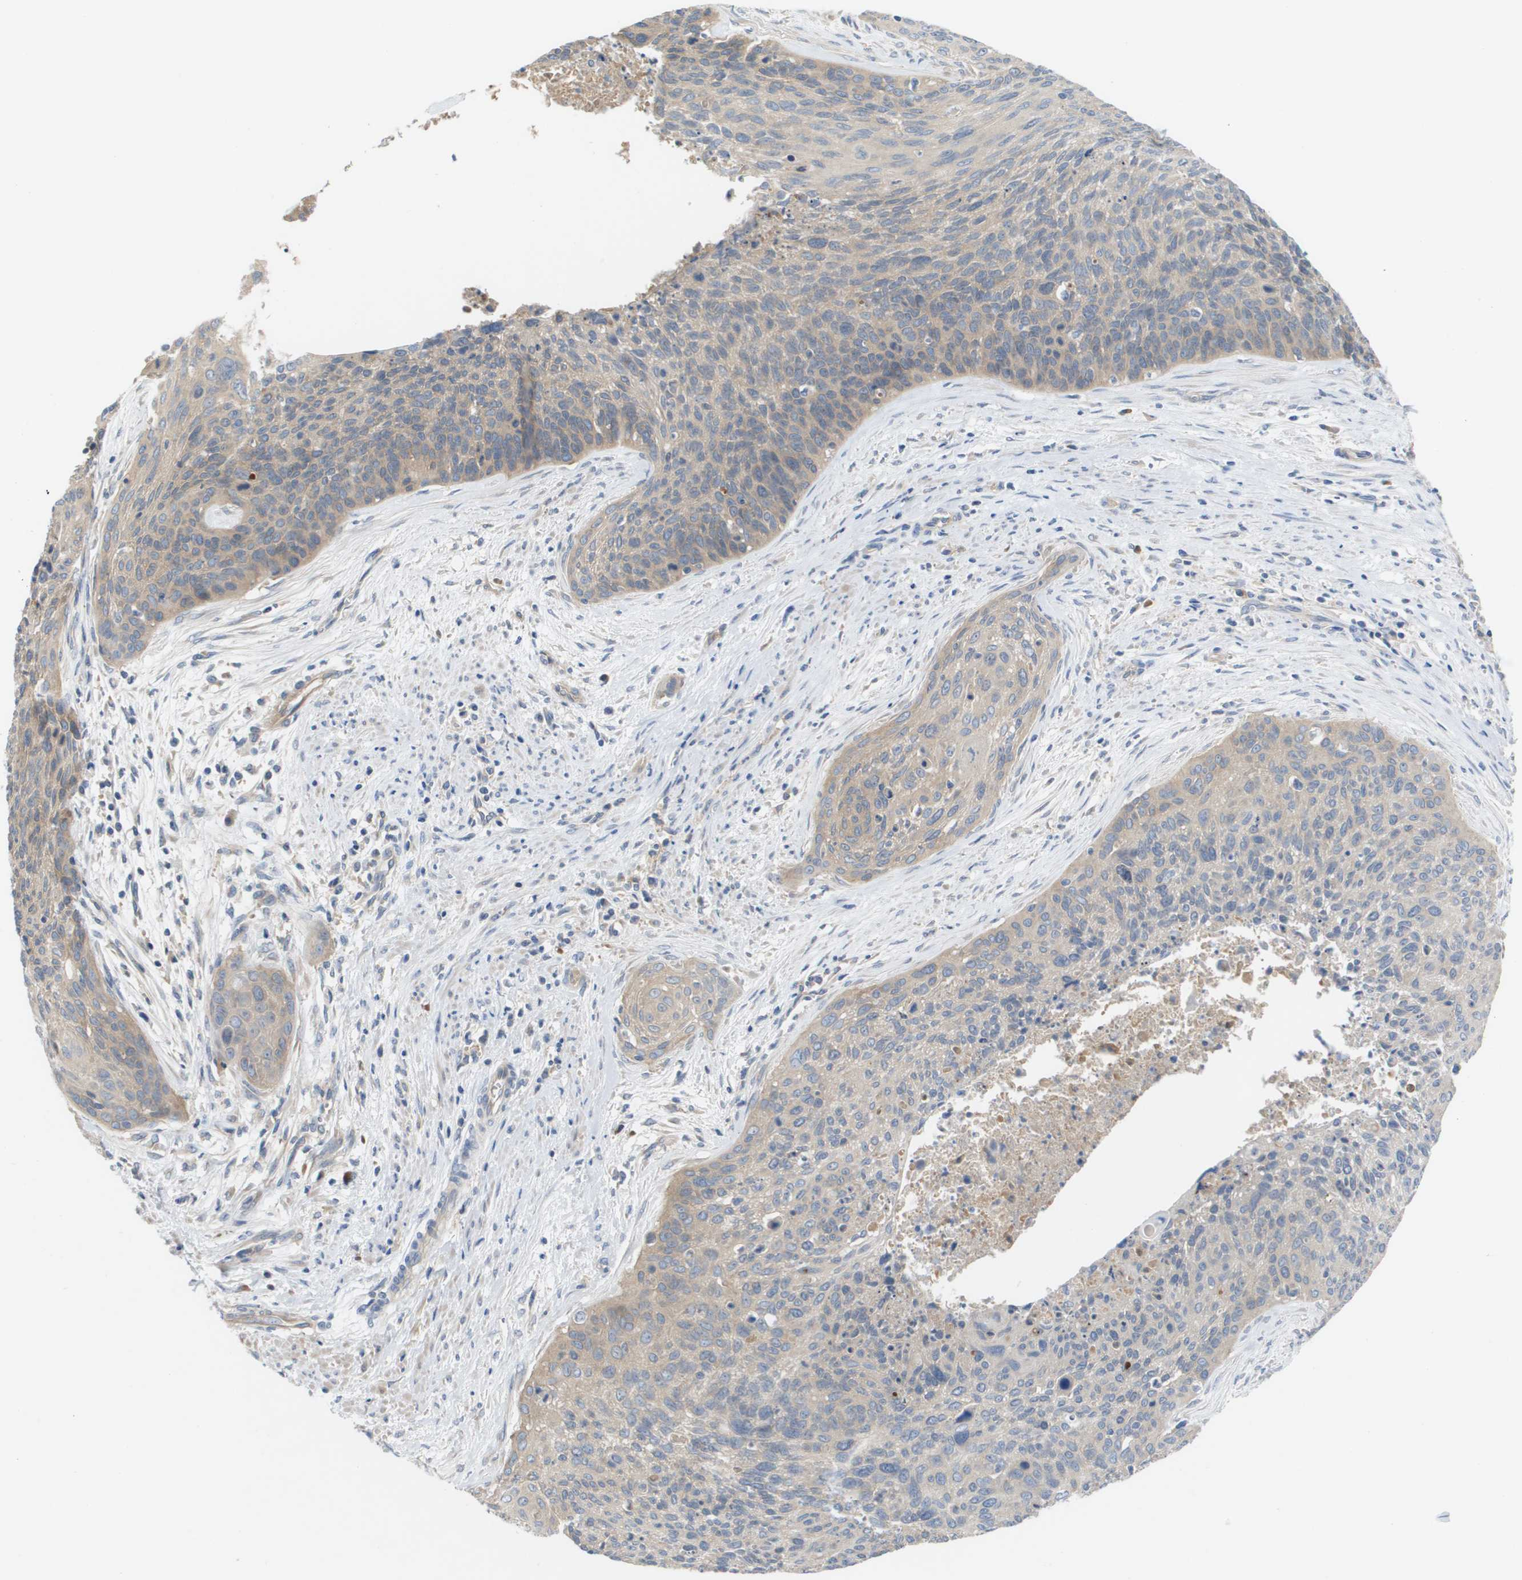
{"staining": {"intensity": "weak", "quantity": "25%-75%", "location": "cytoplasmic/membranous"}, "tissue": "cervical cancer", "cell_type": "Tumor cells", "image_type": "cancer", "snomed": [{"axis": "morphology", "description": "Squamous cell carcinoma, NOS"}, {"axis": "topography", "description": "Cervix"}], "caption": "Immunohistochemistry (IHC) of human cervical cancer (squamous cell carcinoma) shows low levels of weak cytoplasmic/membranous positivity in approximately 25%-75% of tumor cells. (brown staining indicates protein expression, while blue staining denotes nuclei).", "gene": "UBA5", "patient": {"sex": "female", "age": 55}}